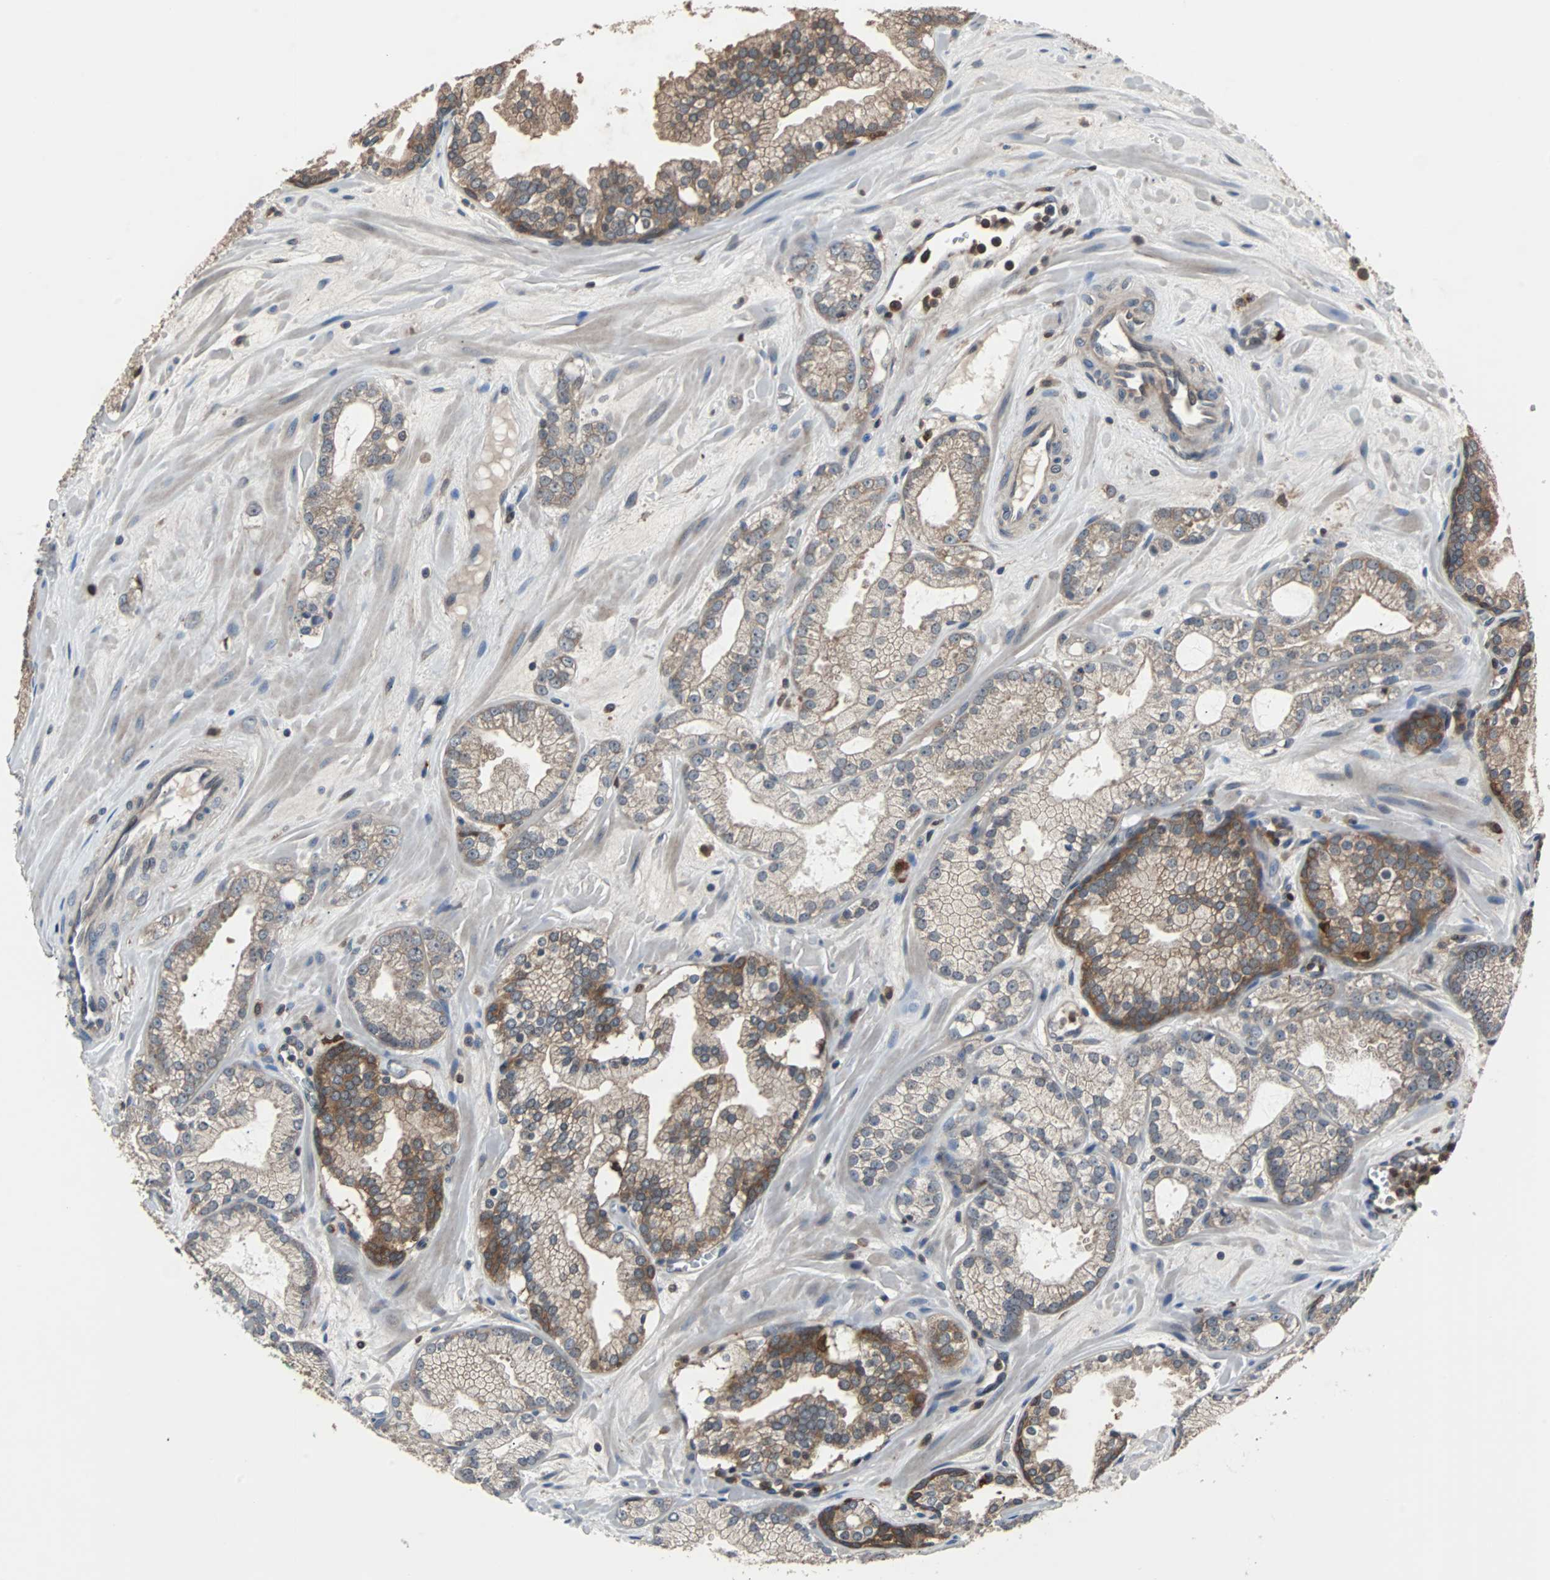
{"staining": {"intensity": "moderate", "quantity": ">75%", "location": "cytoplasmic/membranous"}, "tissue": "prostate cancer", "cell_type": "Tumor cells", "image_type": "cancer", "snomed": [{"axis": "morphology", "description": "Adenocarcinoma, Low grade"}, {"axis": "topography", "description": "Prostate"}], "caption": "Immunohistochemical staining of prostate cancer displays medium levels of moderate cytoplasmic/membranous expression in about >75% of tumor cells.", "gene": "PAK1", "patient": {"sex": "male", "age": 57}}